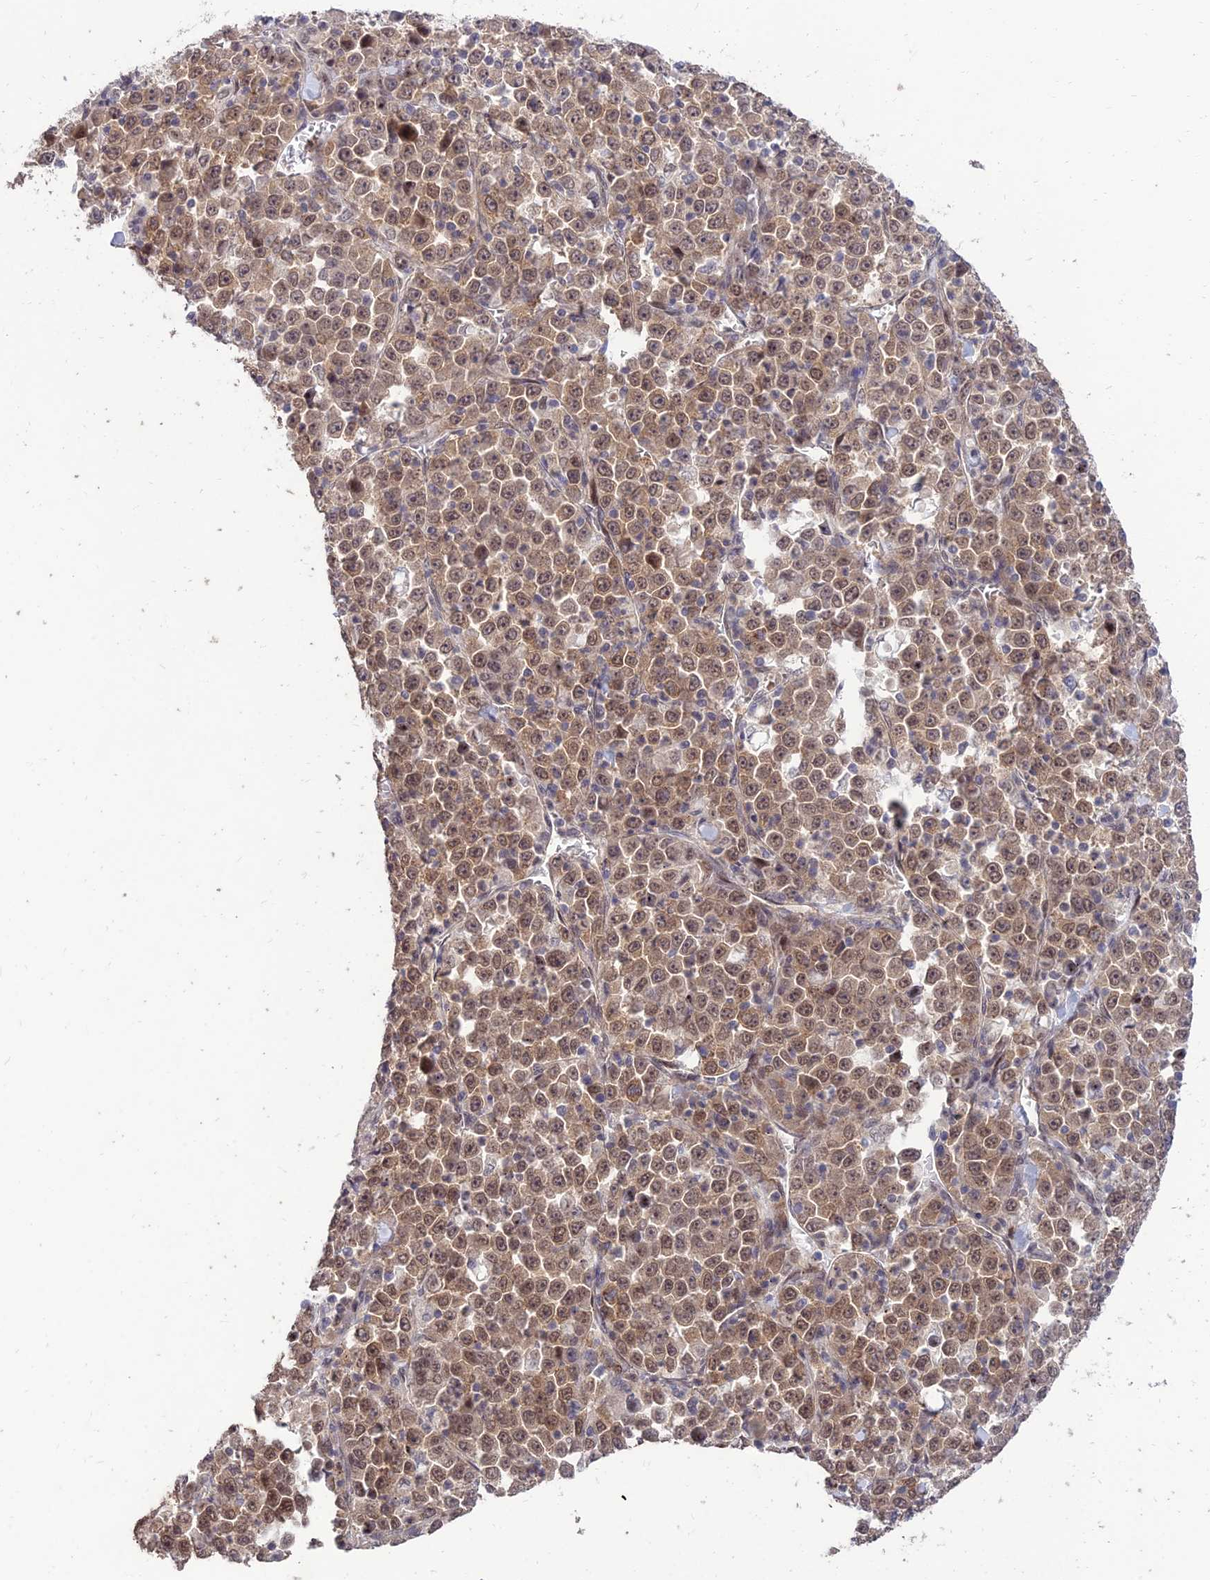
{"staining": {"intensity": "moderate", "quantity": ">75%", "location": "nuclear"}, "tissue": "stomach cancer", "cell_type": "Tumor cells", "image_type": "cancer", "snomed": [{"axis": "morphology", "description": "Normal tissue, NOS"}, {"axis": "morphology", "description": "Adenocarcinoma, NOS"}, {"axis": "topography", "description": "Stomach, upper"}, {"axis": "topography", "description": "Stomach"}], "caption": "IHC of human stomach cancer (adenocarcinoma) reveals medium levels of moderate nuclear positivity in about >75% of tumor cells.", "gene": "ZNF85", "patient": {"sex": "male", "age": 59}}